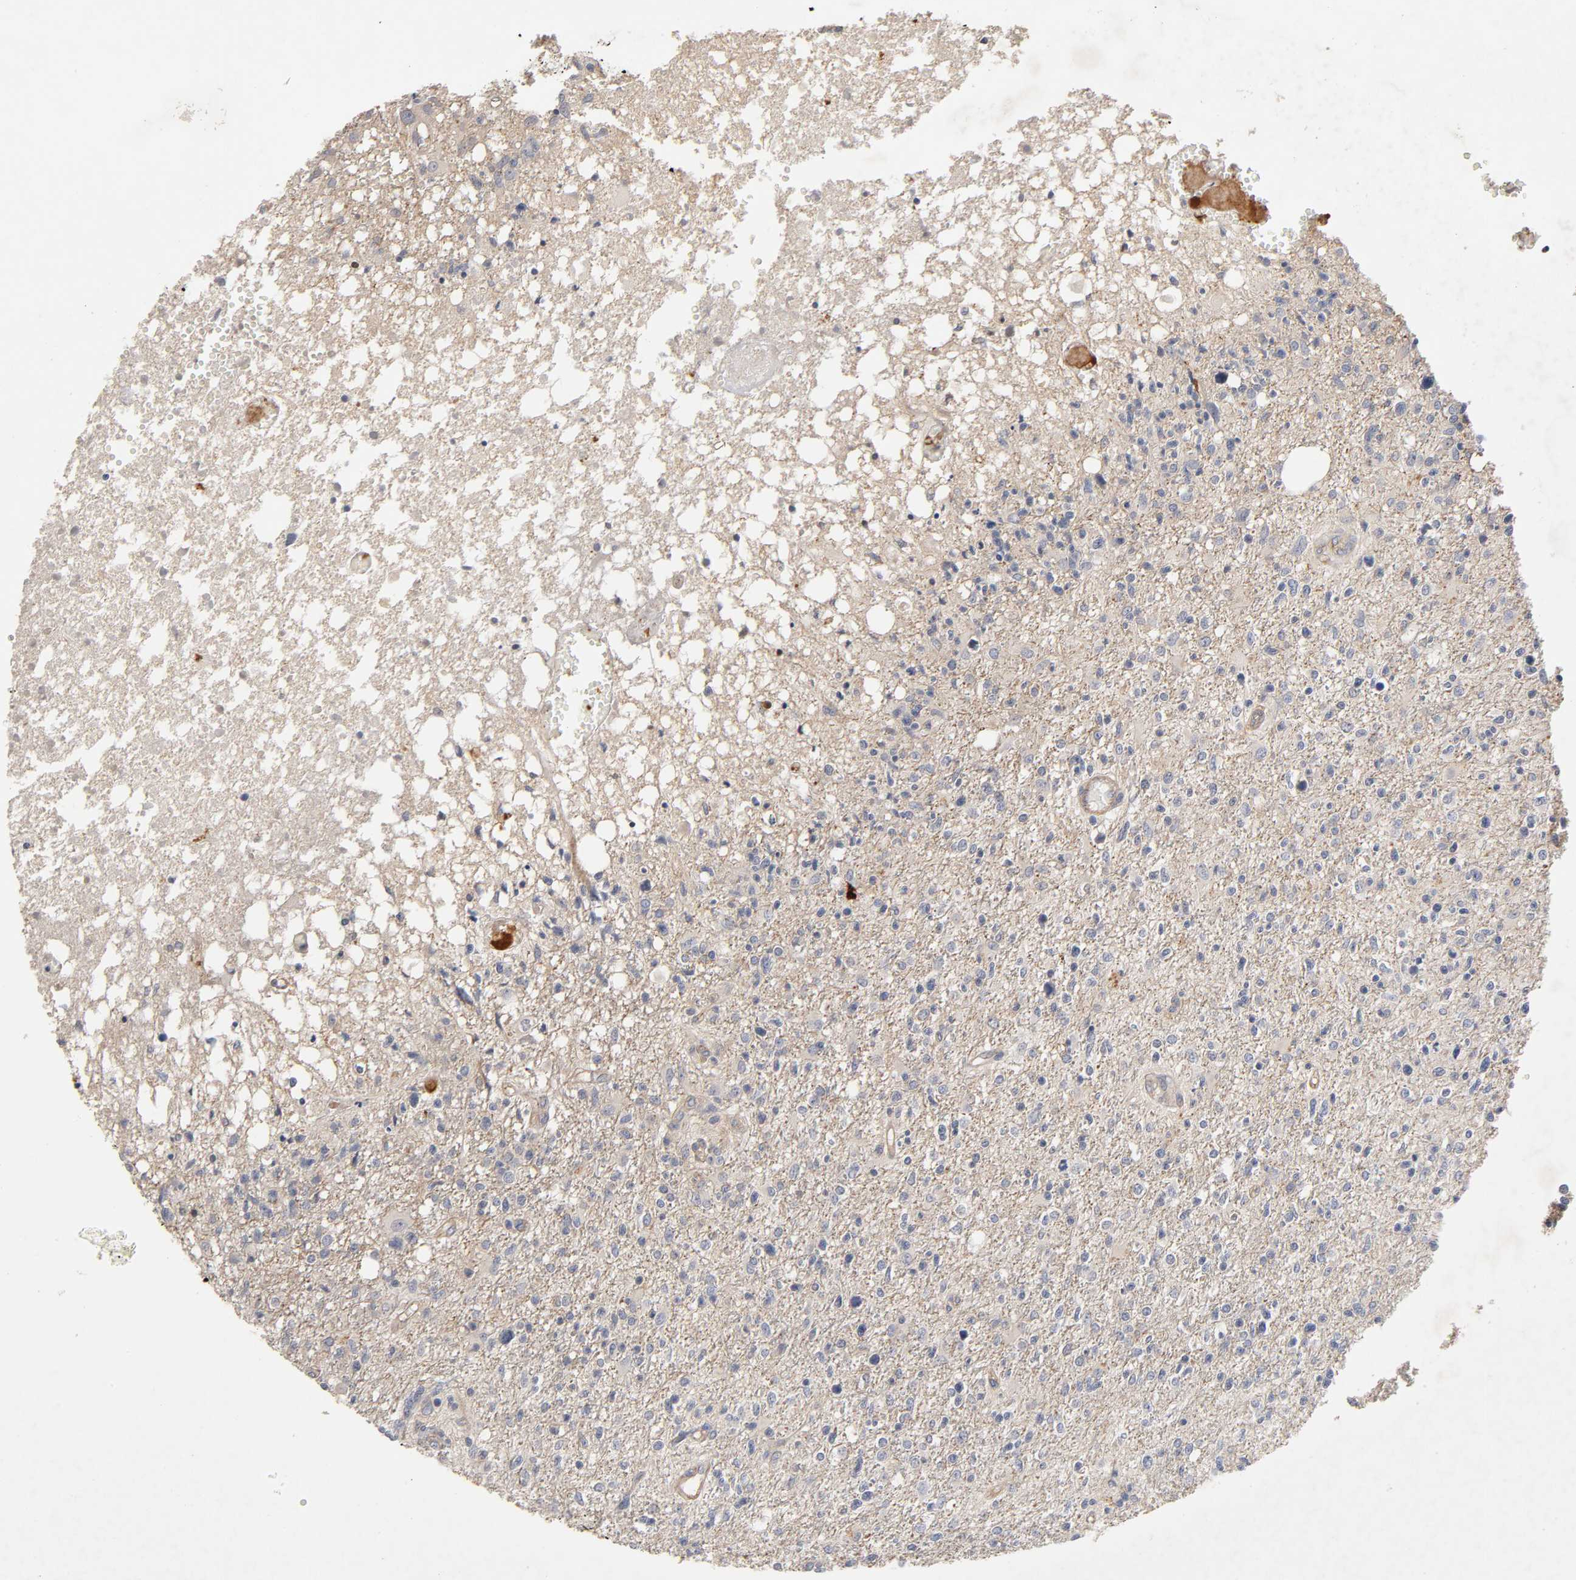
{"staining": {"intensity": "weak", "quantity": "<25%", "location": "cytoplasmic/membranous"}, "tissue": "glioma", "cell_type": "Tumor cells", "image_type": "cancer", "snomed": [{"axis": "morphology", "description": "Glioma, malignant, High grade"}, {"axis": "topography", "description": "Cerebral cortex"}], "caption": "The IHC micrograph has no significant expression in tumor cells of malignant high-grade glioma tissue. The staining is performed using DAB (3,3'-diaminobenzidine) brown chromogen with nuclei counter-stained in using hematoxylin.", "gene": "PDZD11", "patient": {"sex": "male", "age": 76}}